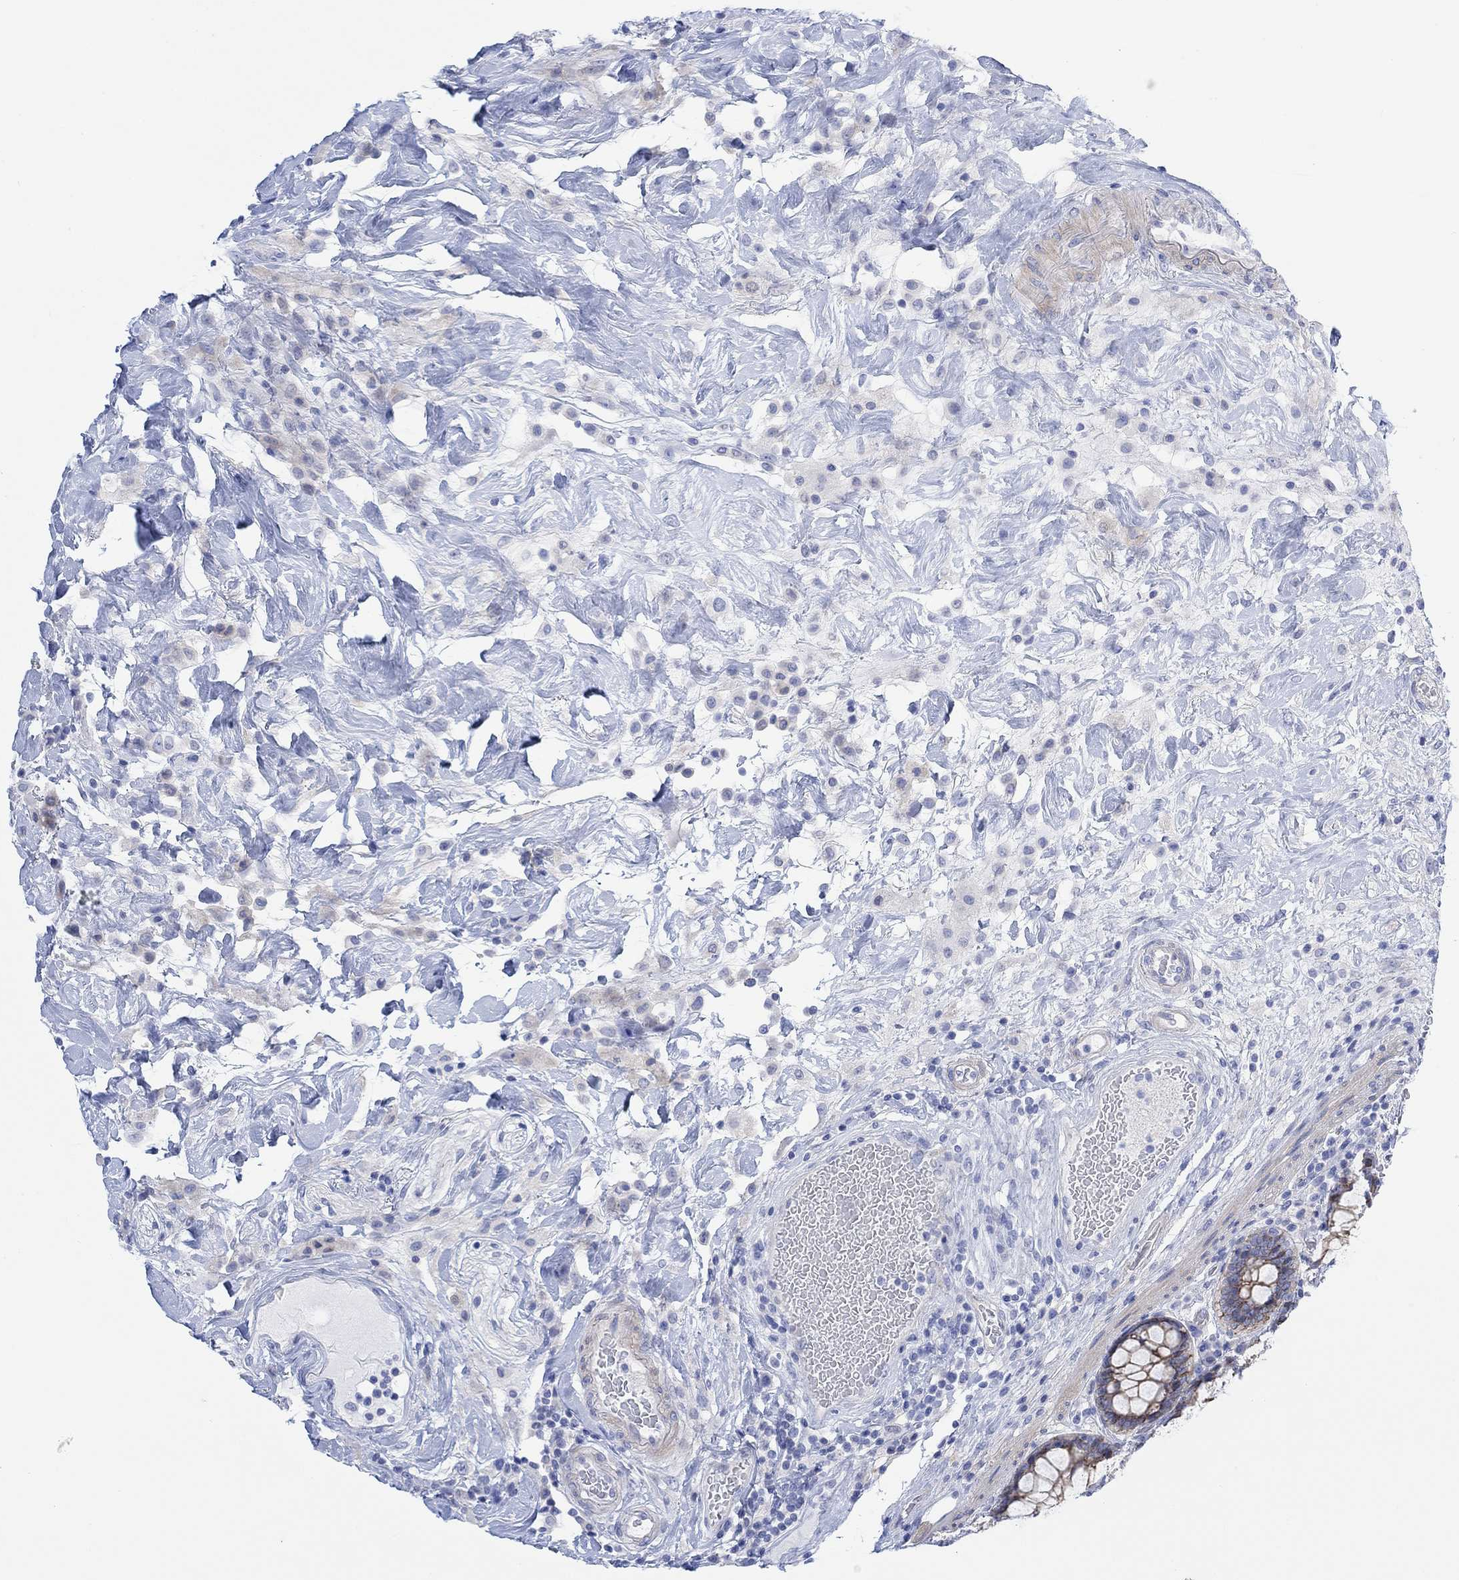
{"staining": {"intensity": "weak", "quantity": "<25%", "location": "cytoplasmic/membranous"}, "tissue": "colorectal cancer", "cell_type": "Tumor cells", "image_type": "cancer", "snomed": [{"axis": "morphology", "description": "Adenocarcinoma, NOS"}, {"axis": "topography", "description": "Colon"}], "caption": "Adenocarcinoma (colorectal) was stained to show a protein in brown. There is no significant expression in tumor cells. Nuclei are stained in blue.", "gene": "TLDC2", "patient": {"sex": "female", "age": 69}}